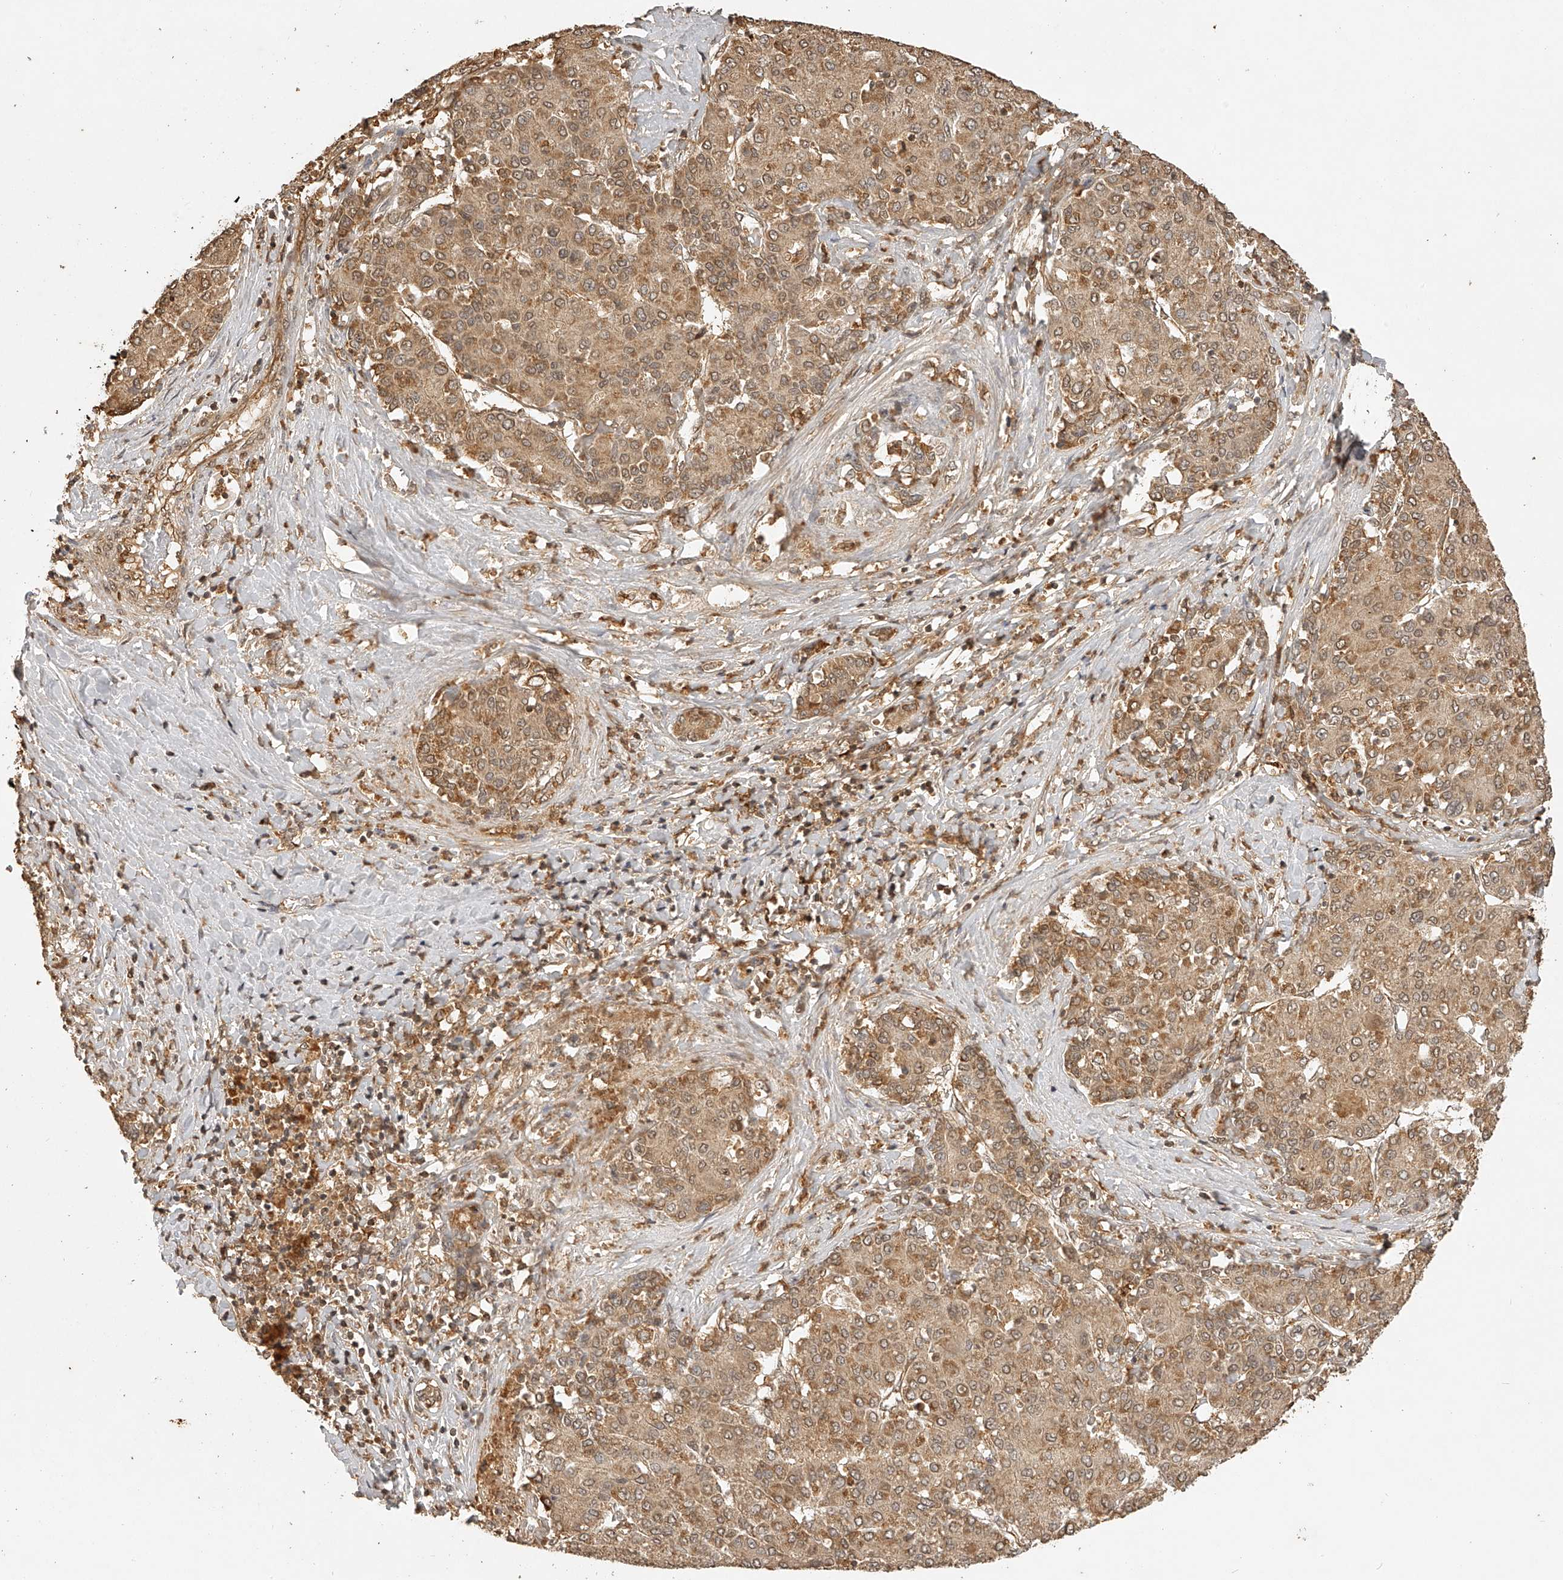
{"staining": {"intensity": "moderate", "quantity": ">75%", "location": "cytoplasmic/membranous"}, "tissue": "liver cancer", "cell_type": "Tumor cells", "image_type": "cancer", "snomed": [{"axis": "morphology", "description": "Carcinoma, Hepatocellular, NOS"}, {"axis": "topography", "description": "Liver"}], "caption": "Immunohistochemistry (IHC) (DAB) staining of liver cancer shows moderate cytoplasmic/membranous protein positivity in approximately >75% of tumor cells.", "gene": "BCL2L11", "patient": {"sex": "male", "age": 65}}